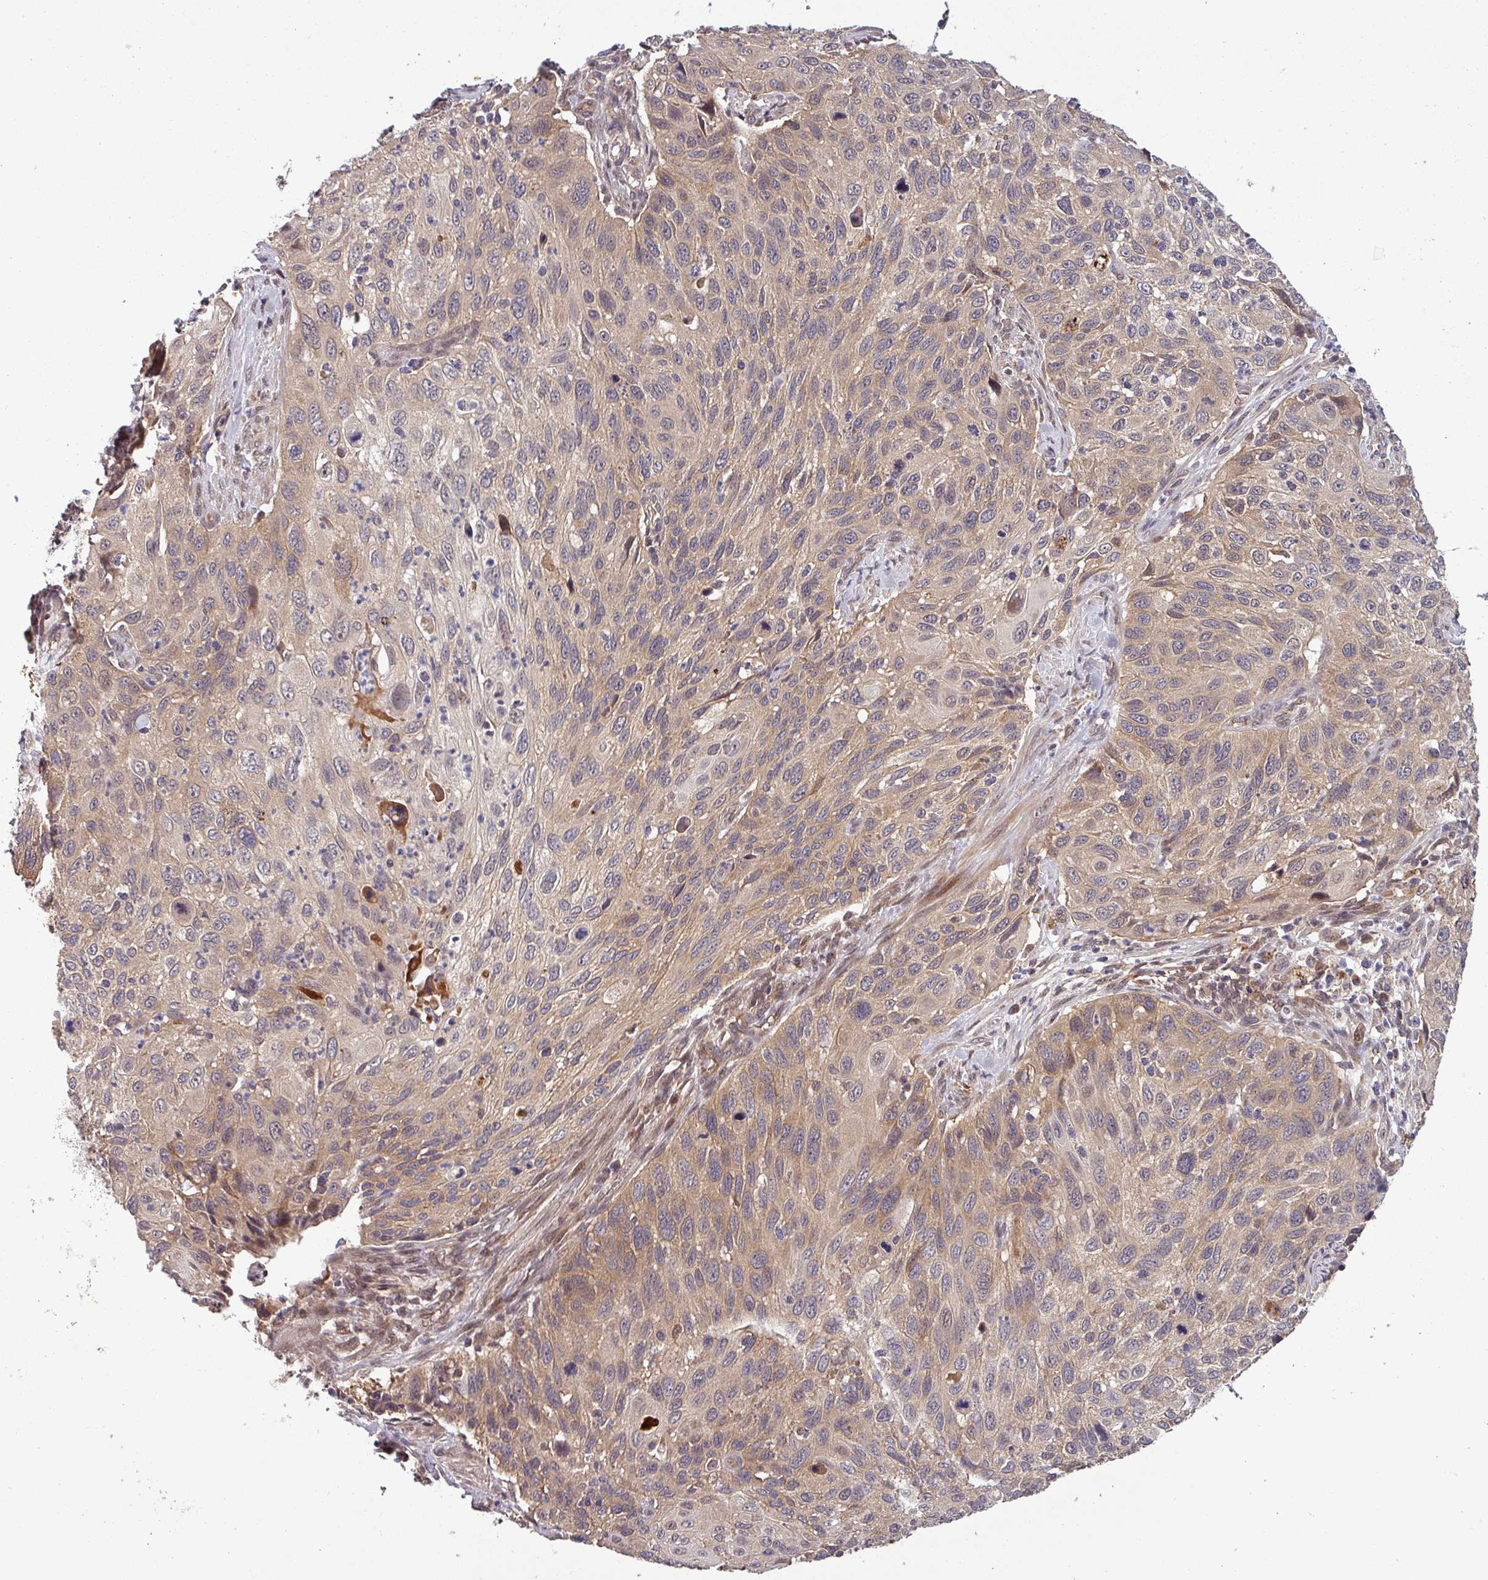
{"staining": {"intensity": "weak", "quantity": "25%-75%", "location": "cytoplasmic/membranous"}, "tissue": "cervical cancer", "cell_type": "Tumor cells", "image_type": "cancer", "snomed": [{"axis": "morphology", "description": "Squamous cell carcinoma, NOS"}, {"axis": "topography", "description": "Cervix"}], "caption": "Human cervical cancer stained with a brown dye shows weak cytoplasmic/membranous positive expression in about 25%-75% of tumor cells.", "gene": "PUS1", "patient": {"sex": "female", "age": 70}}